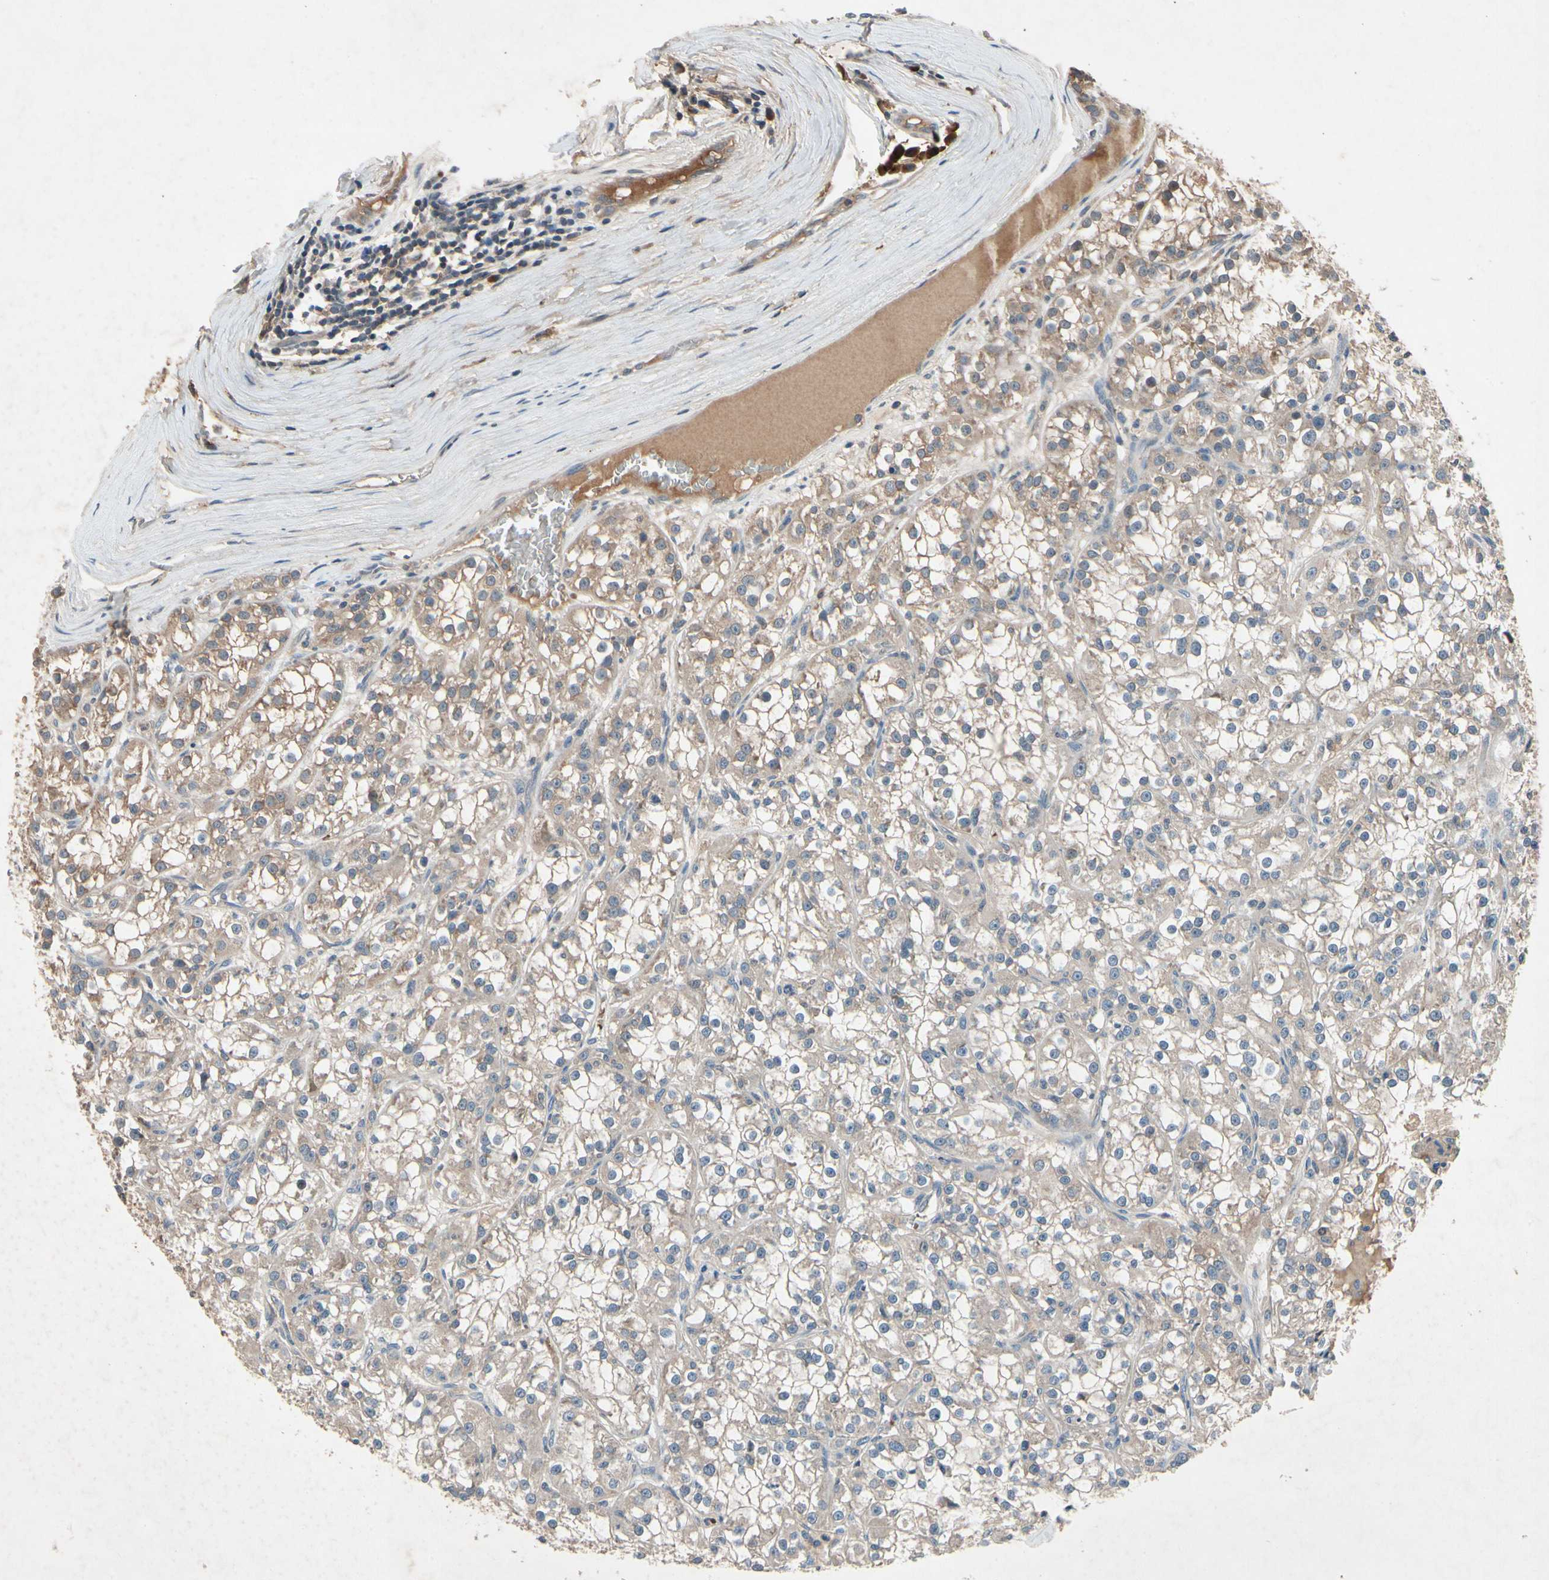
{"staining": {"intensity": "weak", "quantity": ">75%", "location": "cytoplasmic/membranous"}, "tissue": "renal cancer", "cell_type": "Tumor cells", "image_type": "cancer", "snomed": [{"axis": "morphology", "description": "Adenocarcinoma, NOS"}, {"axis": "topography", "description": "Kidney"}], "caption": "The immunohistochemical stain labels weak cytoplasmic/membranous staining in tumor cells of adenocarcinoma (renal) tissue. Nuclei are stained in blue.", "gene": "IL1RL1", "patient": {"sex": "female", "age": 52}}